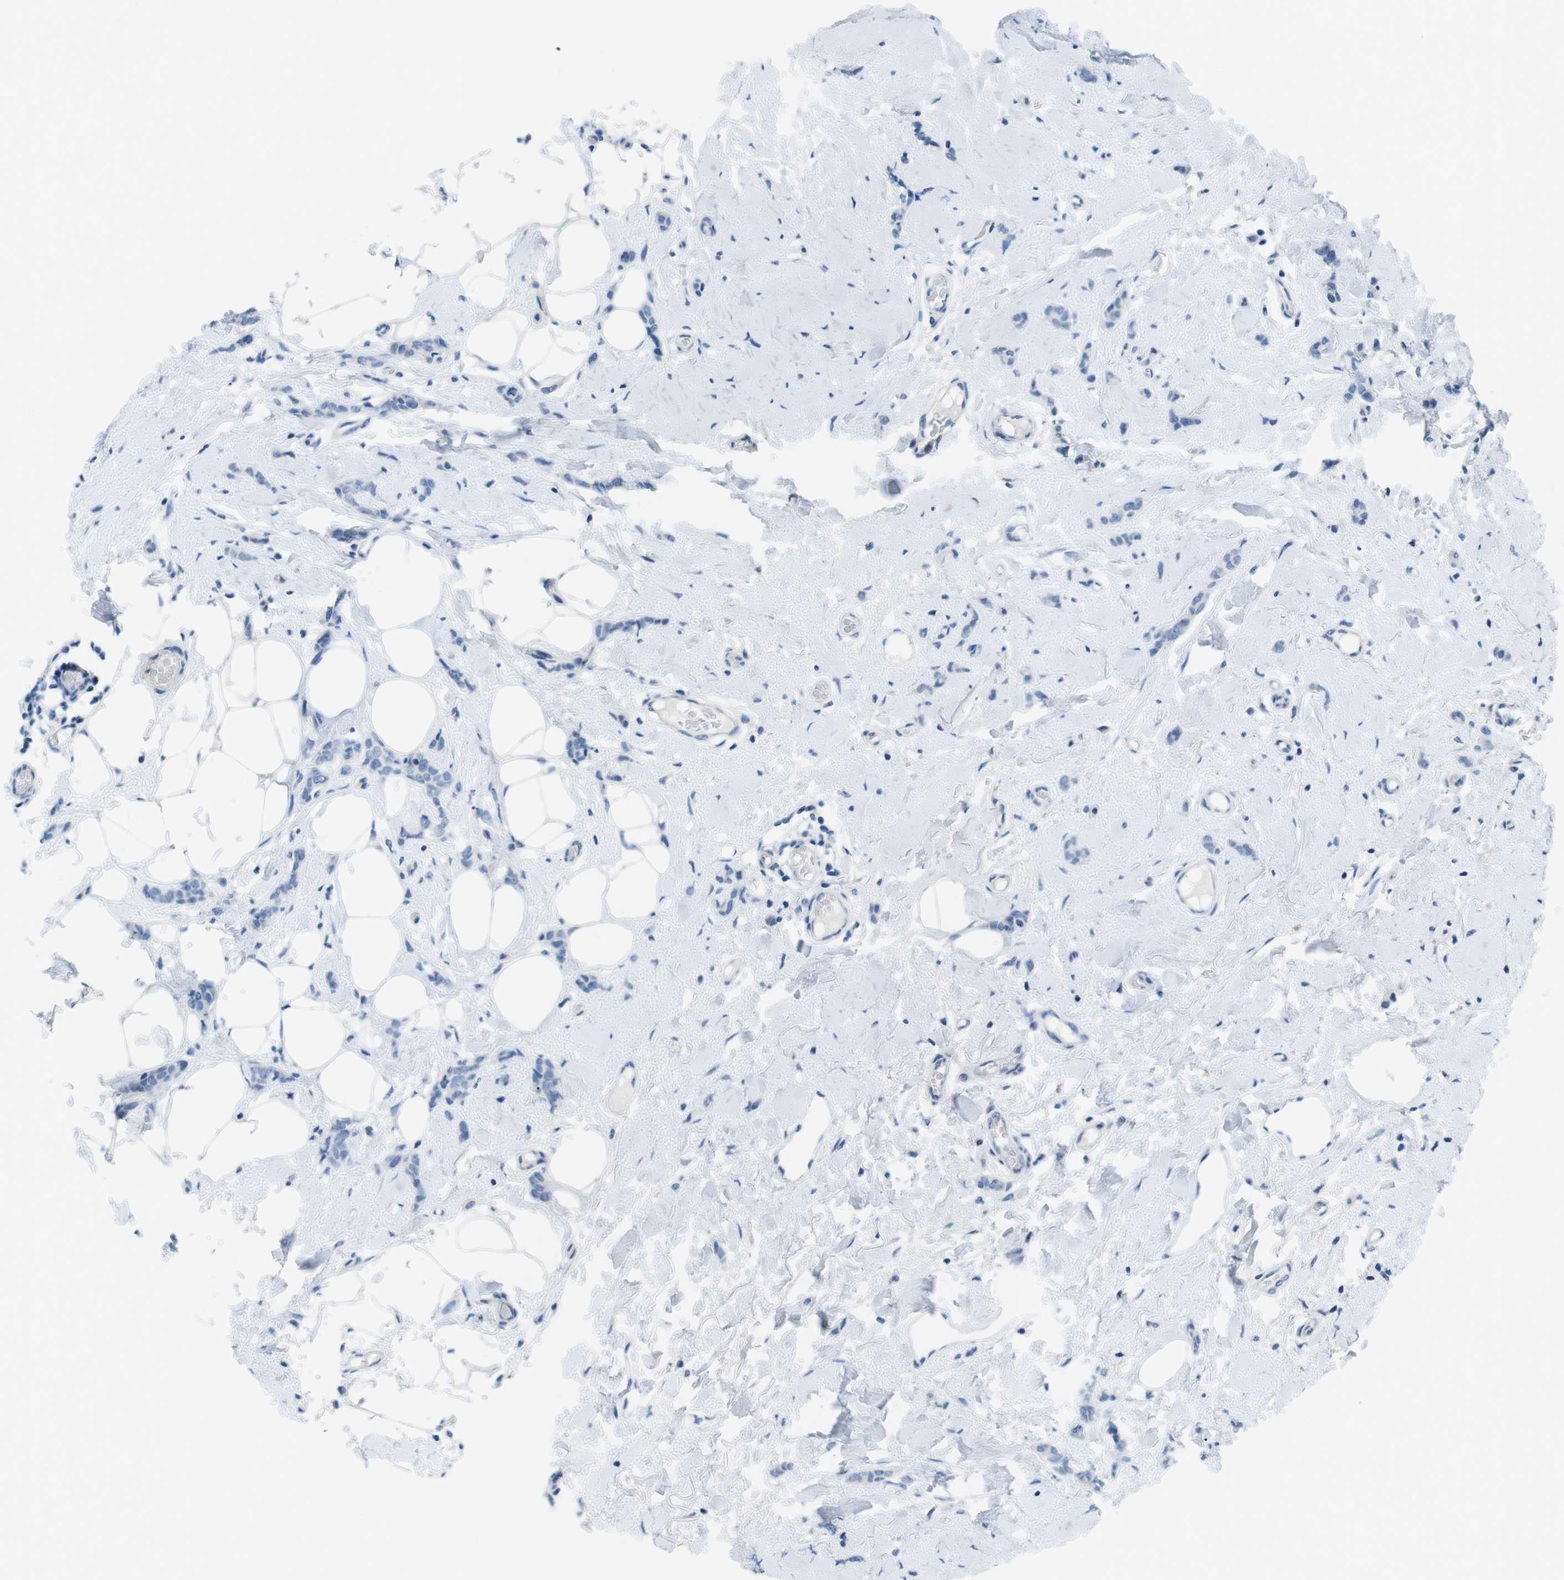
{"staining": {"intensity": "negative", "quantity": "none", "location": "none"}, "tissue": "breast cancer", "cell_type": "Tumor cells", "image_type": "cancer", "snomed": [{"axis": "morphology", "description": "Lobular carcinoma"}, {"axis": "topography", "description": "Skin"}, {"axis": "topography", "description": "Breast"}], "caption": "Lobular carcinoma (breast) was stained to show a protein in brown. There is no significant expression in tumor cells.", "gene": "MUC2", "patient": {"sex": "female", "age": 46}}